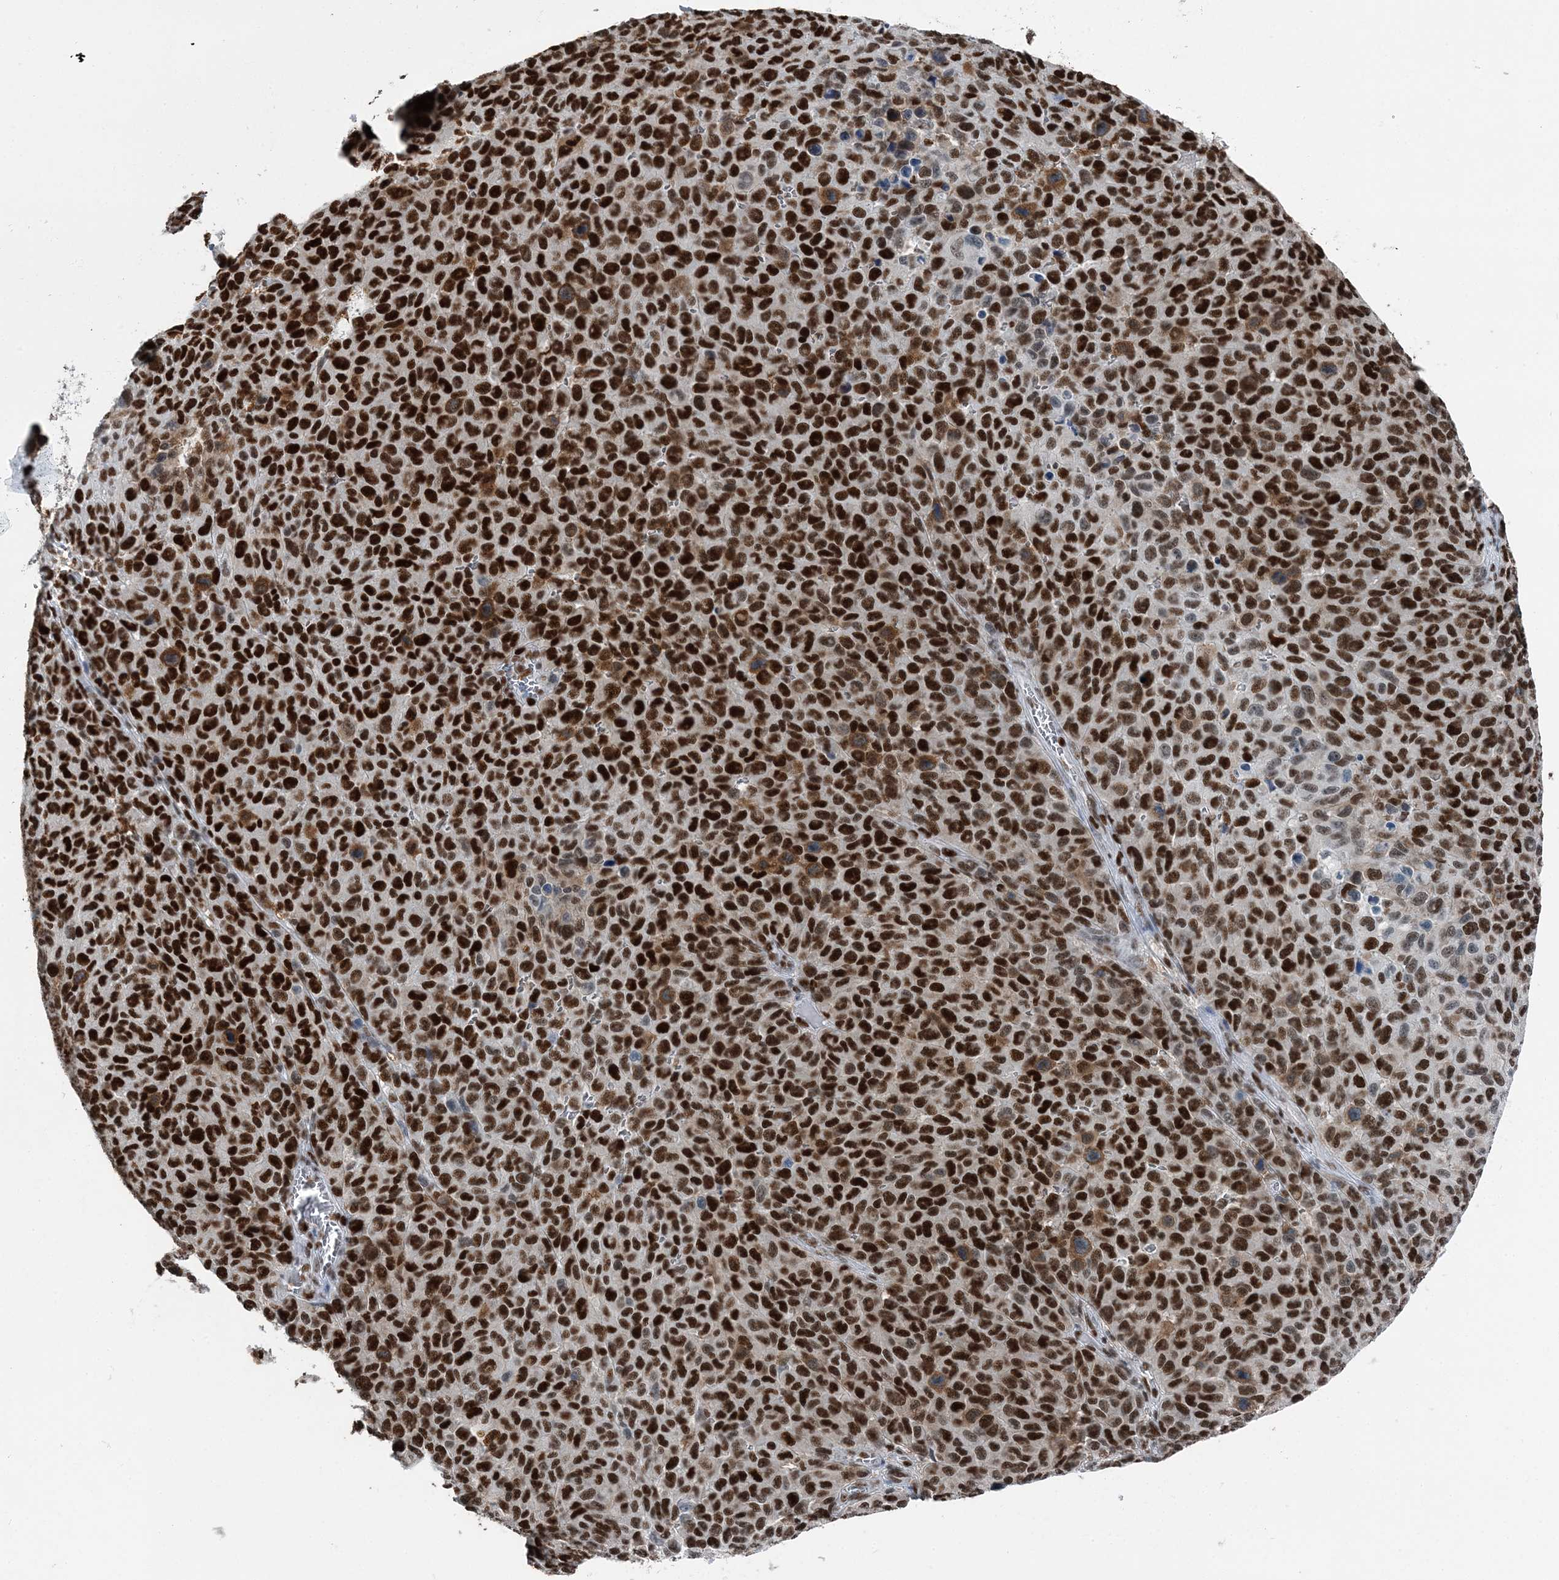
{"staining": {"intensity": "strong", "quantity": ">75%", "location": "nuclear"}, "tissue": "melanoma", "cell_type": "Tumor cells", "image_type": "cancer", "snomed": [{"axis": "morphology", "description": "Malignant melanoma, NOS"}, {"axis": "topography", "description": "Skin"}], "caption": "Immunohistochemical staining of melanoma demonstrates strong nuclear protein staining in approximately >75% of tumor cells.", "gene": "HAT1", "patient": {"sex": "male", "age": 49}}